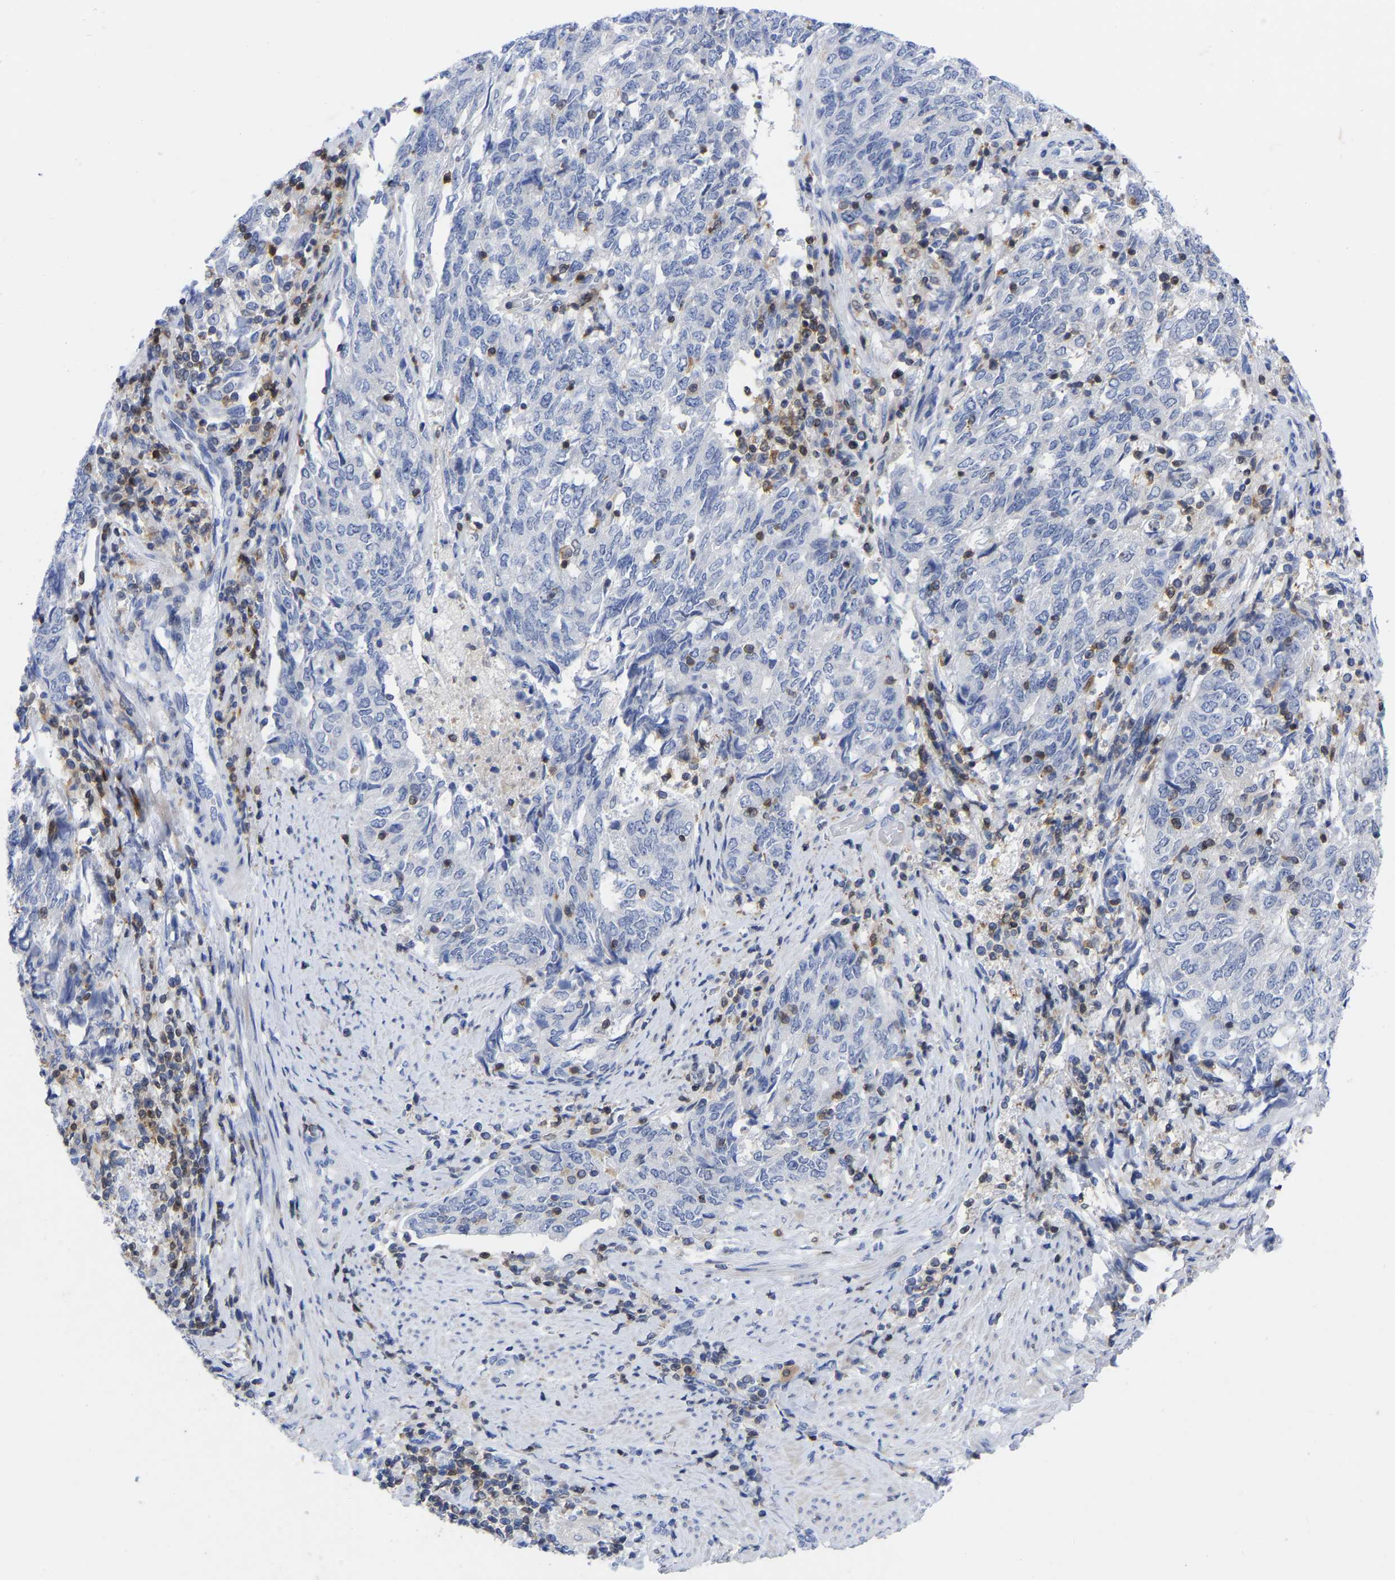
{"staining": {"intensity": "negative", "quantity": "none", "location": "none"}, "tissue": "endometrial cancer", "cell_type": "Tumor cells", "image_type": "cancer", "snomed": [{"axis": "morphology", "description": "Adenocarcinoma, NOS"}, {"axis": "topography", "description": "Endometrium"}], "caption": "Immunohistochemistry (IHC) micrograph of neoplastic tissue: adenocarcinoma (endometrial) stained with DAB exhibits no significant protein staining in tumor cells.", "gene": "PTPN7", "patient": {"sex": "female", "age": 80}}